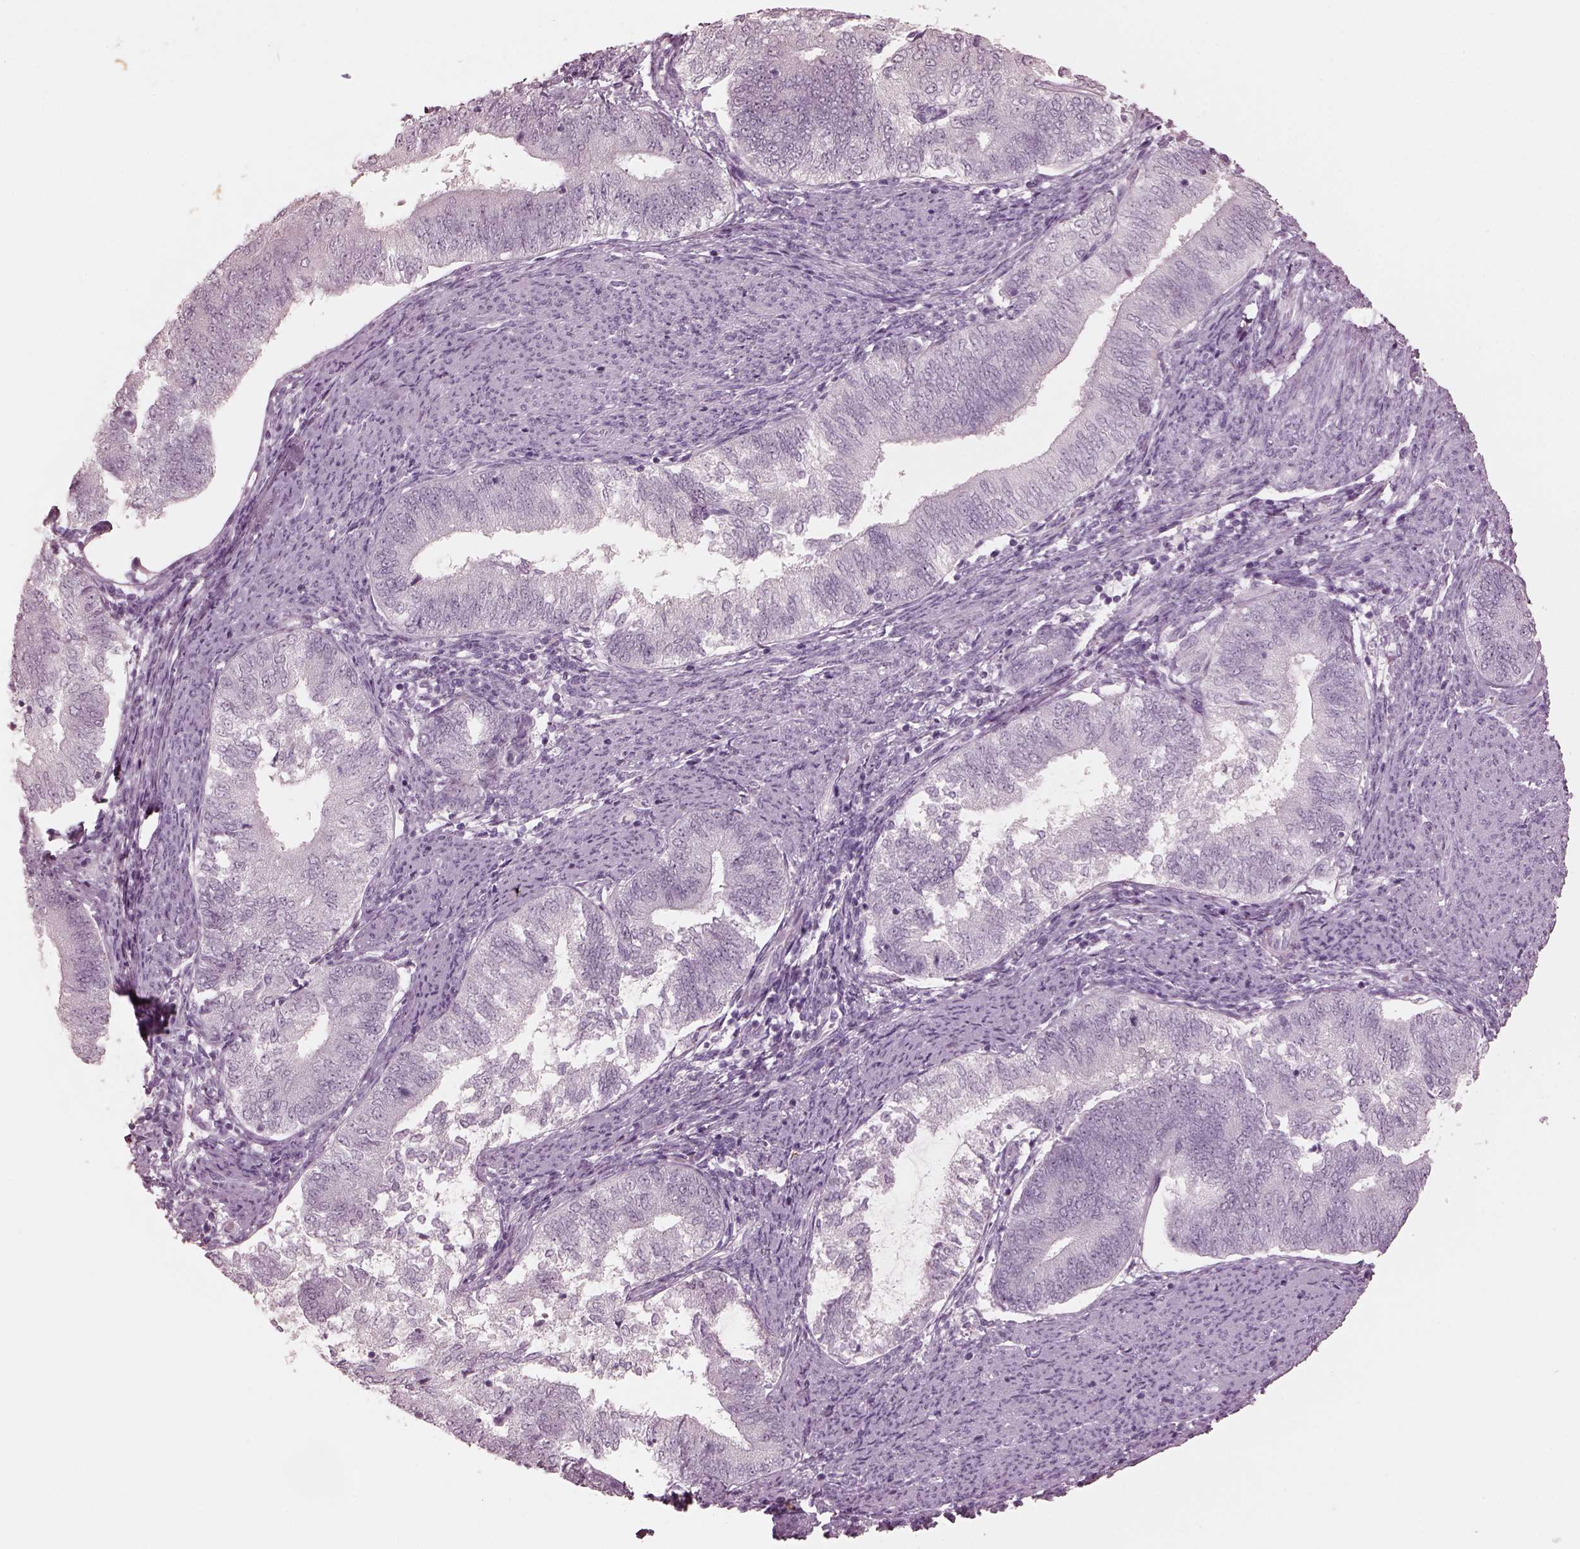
{"staining": {"intensity": "negative", "quantity": "none", "location": "none"}, "tissue": "endometrial cancer", "cell_type": "Tumor cells", "image_type": "cancer", "snomed": [{"axis": "morphology", "description": "Adenocarcinoma, NOS"}, {"axis": "topography", "description": "Endometrium"}], "caption": "Tumor cells show no significant positivity in adenocarcinoma (endometrial).", "gene": "C2orf81", "patient": {"sex": "female", "age": 65}}